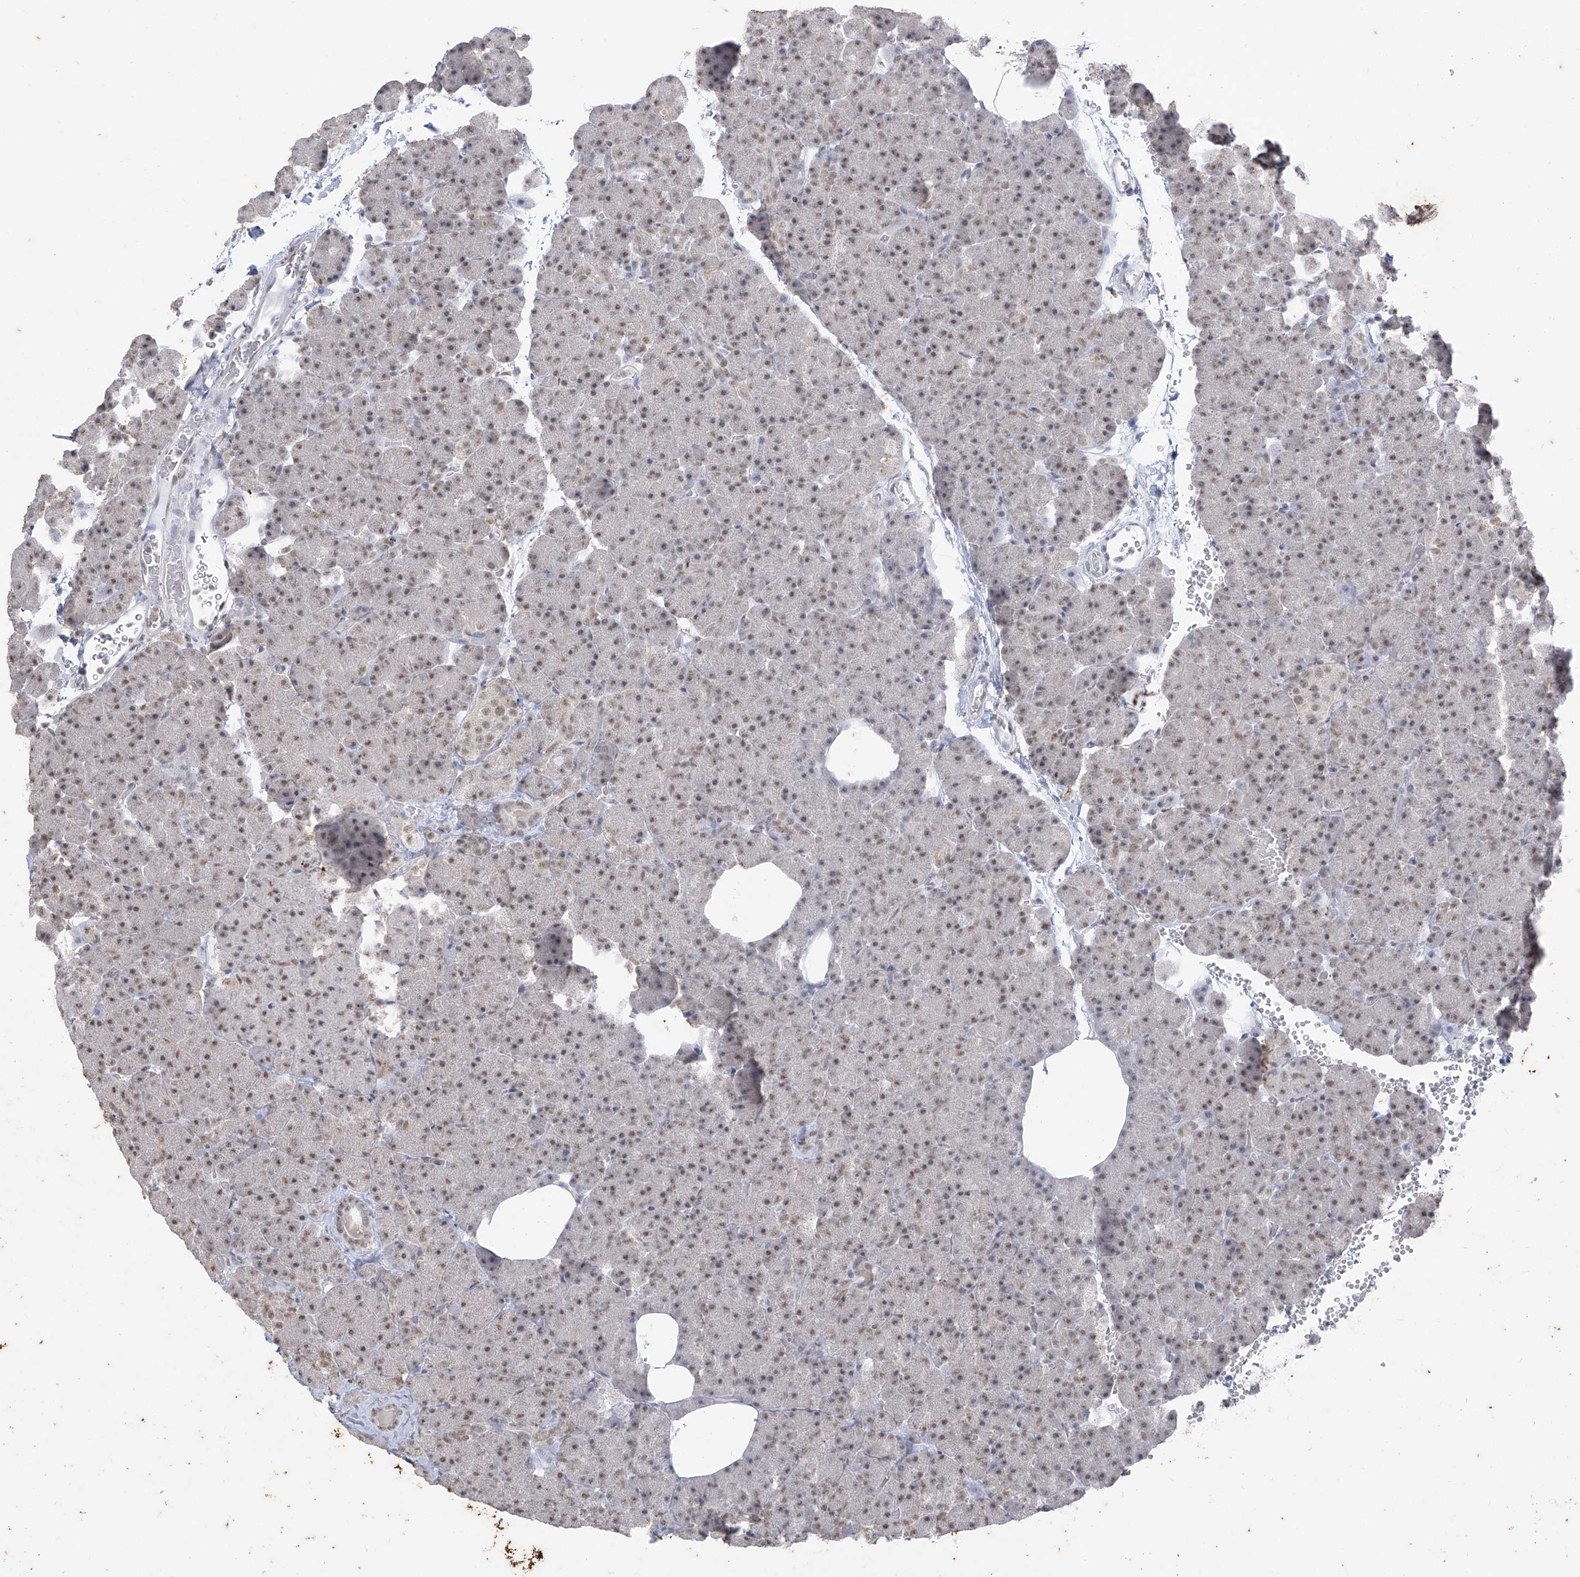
{"staining": {"intensity": "moderate", "quantity": "25%-75%", "location": "nuclear"}, "tissue": "pancreas", "cell_type": "Exocrine glandular cells", "image_type": "normal", "snomed": [{"axis": "morphology", "description": "Normal tissue, NOS"}, {"axis": "morphology", "description": "Carcinoid, malignant, NOS"}, {"axis": "topography", "description": "Pancreas"}], "caption": "Pancreas stained with immunohistochemistry (IHC) demonstrates moderate nuclear staining in about 25%-75% of exocrine glandular cells.", "gene": "TFEC", "patient": {"sex": "female", "age": 35}}